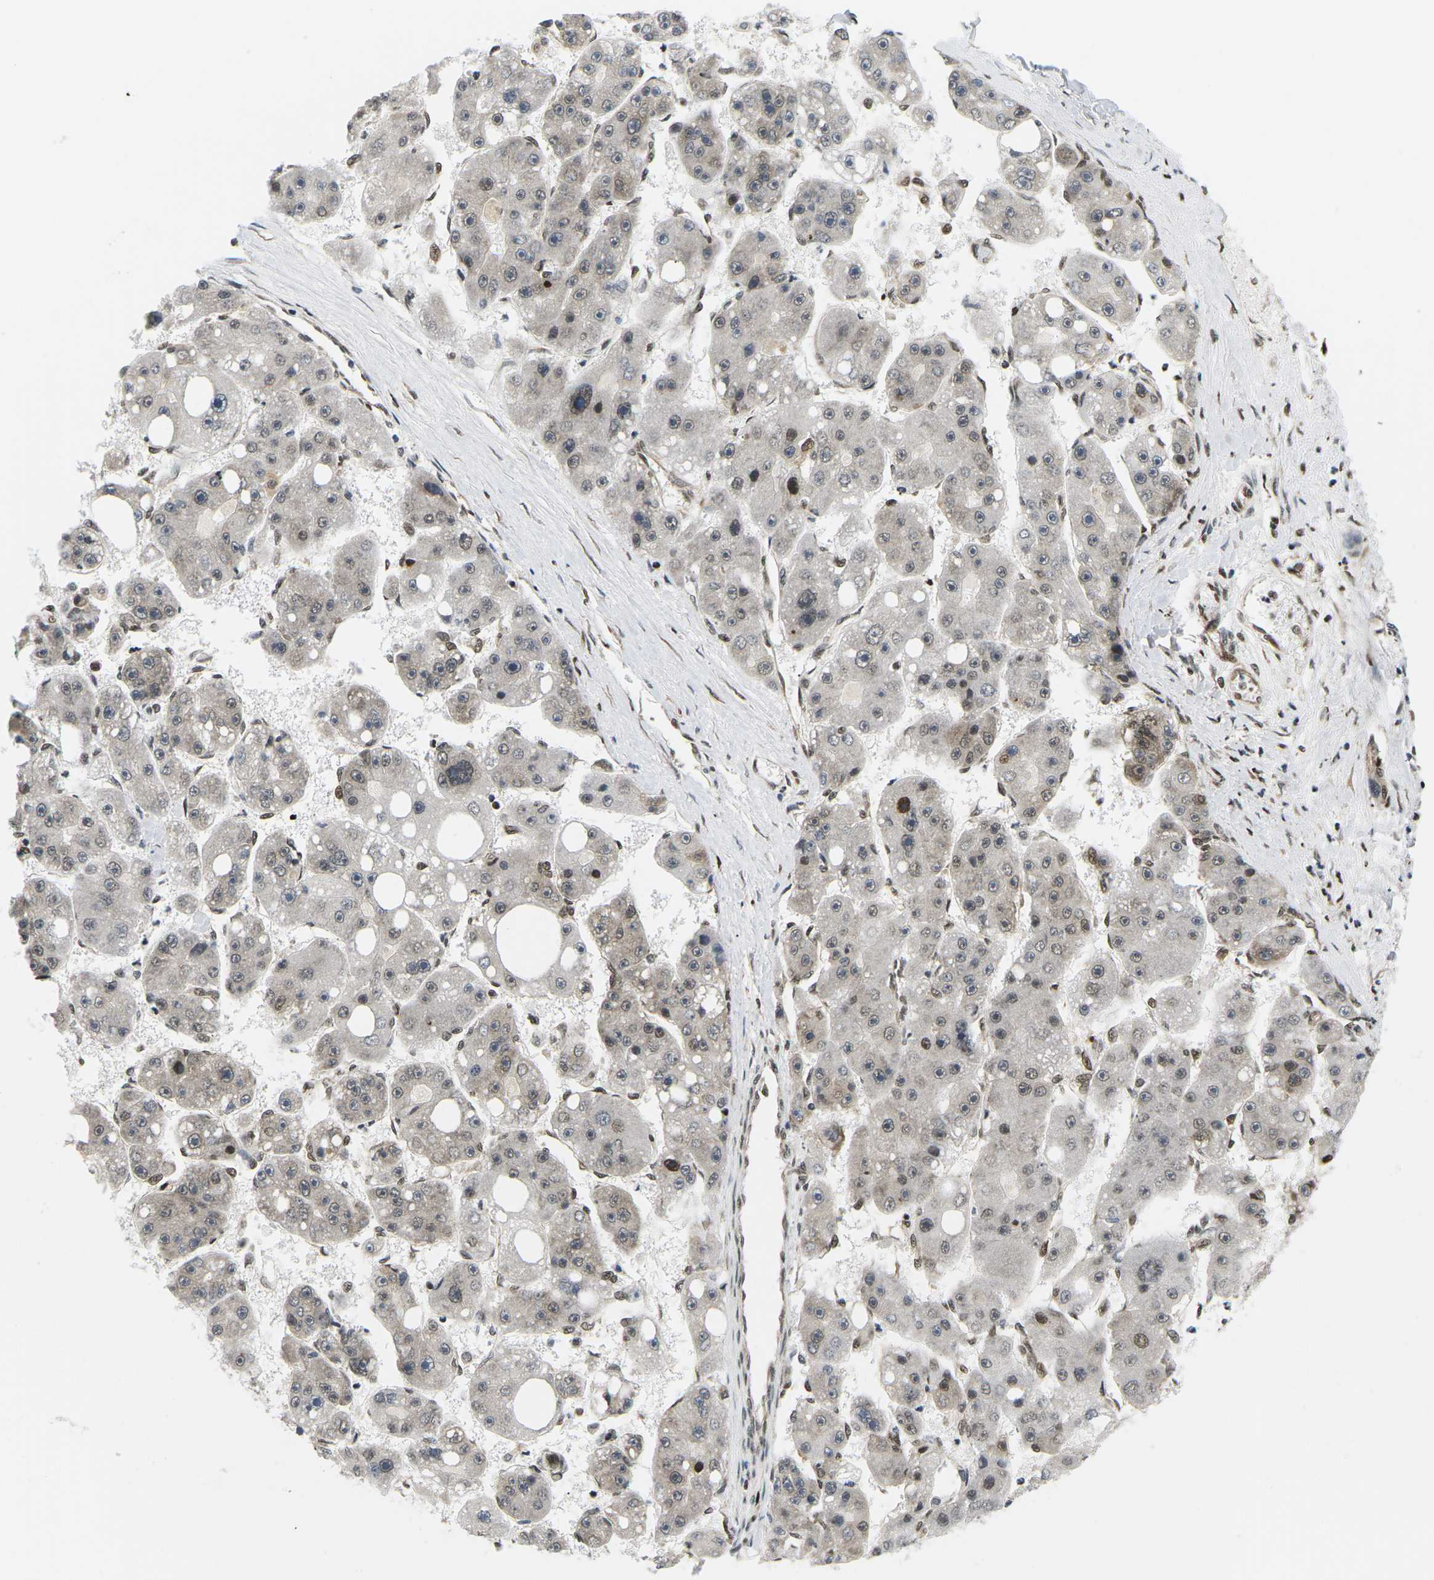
{"staining": {"intensity": "weak", "quantity": "25%-75%", "location": "nuclear"}, "tissue": "liver cancer", "cell_type": "Tumor cells", "image_type": "cancer", "snomed": [{"axis": "morphology", "description": "Carcinoma, Hepatocellular, NOS"}, {"axis": "topography", "description": "Liver"}], "caption": "Immunohistochemistry (IHC) staining of hepatocellular carcinoma (liver), which reveals low levels of weak nuclear expression in approximately 25%-75% of tumor cells indicating weak nuclear protein staining. The staining was performed using DAB (3,3'-diaminobenzidine) (brown) for protein detection and nuclei were counterstained in hematoxylin (blue).", "gene": "CELF1", "patient": {"sex": "female", "age": 61}}